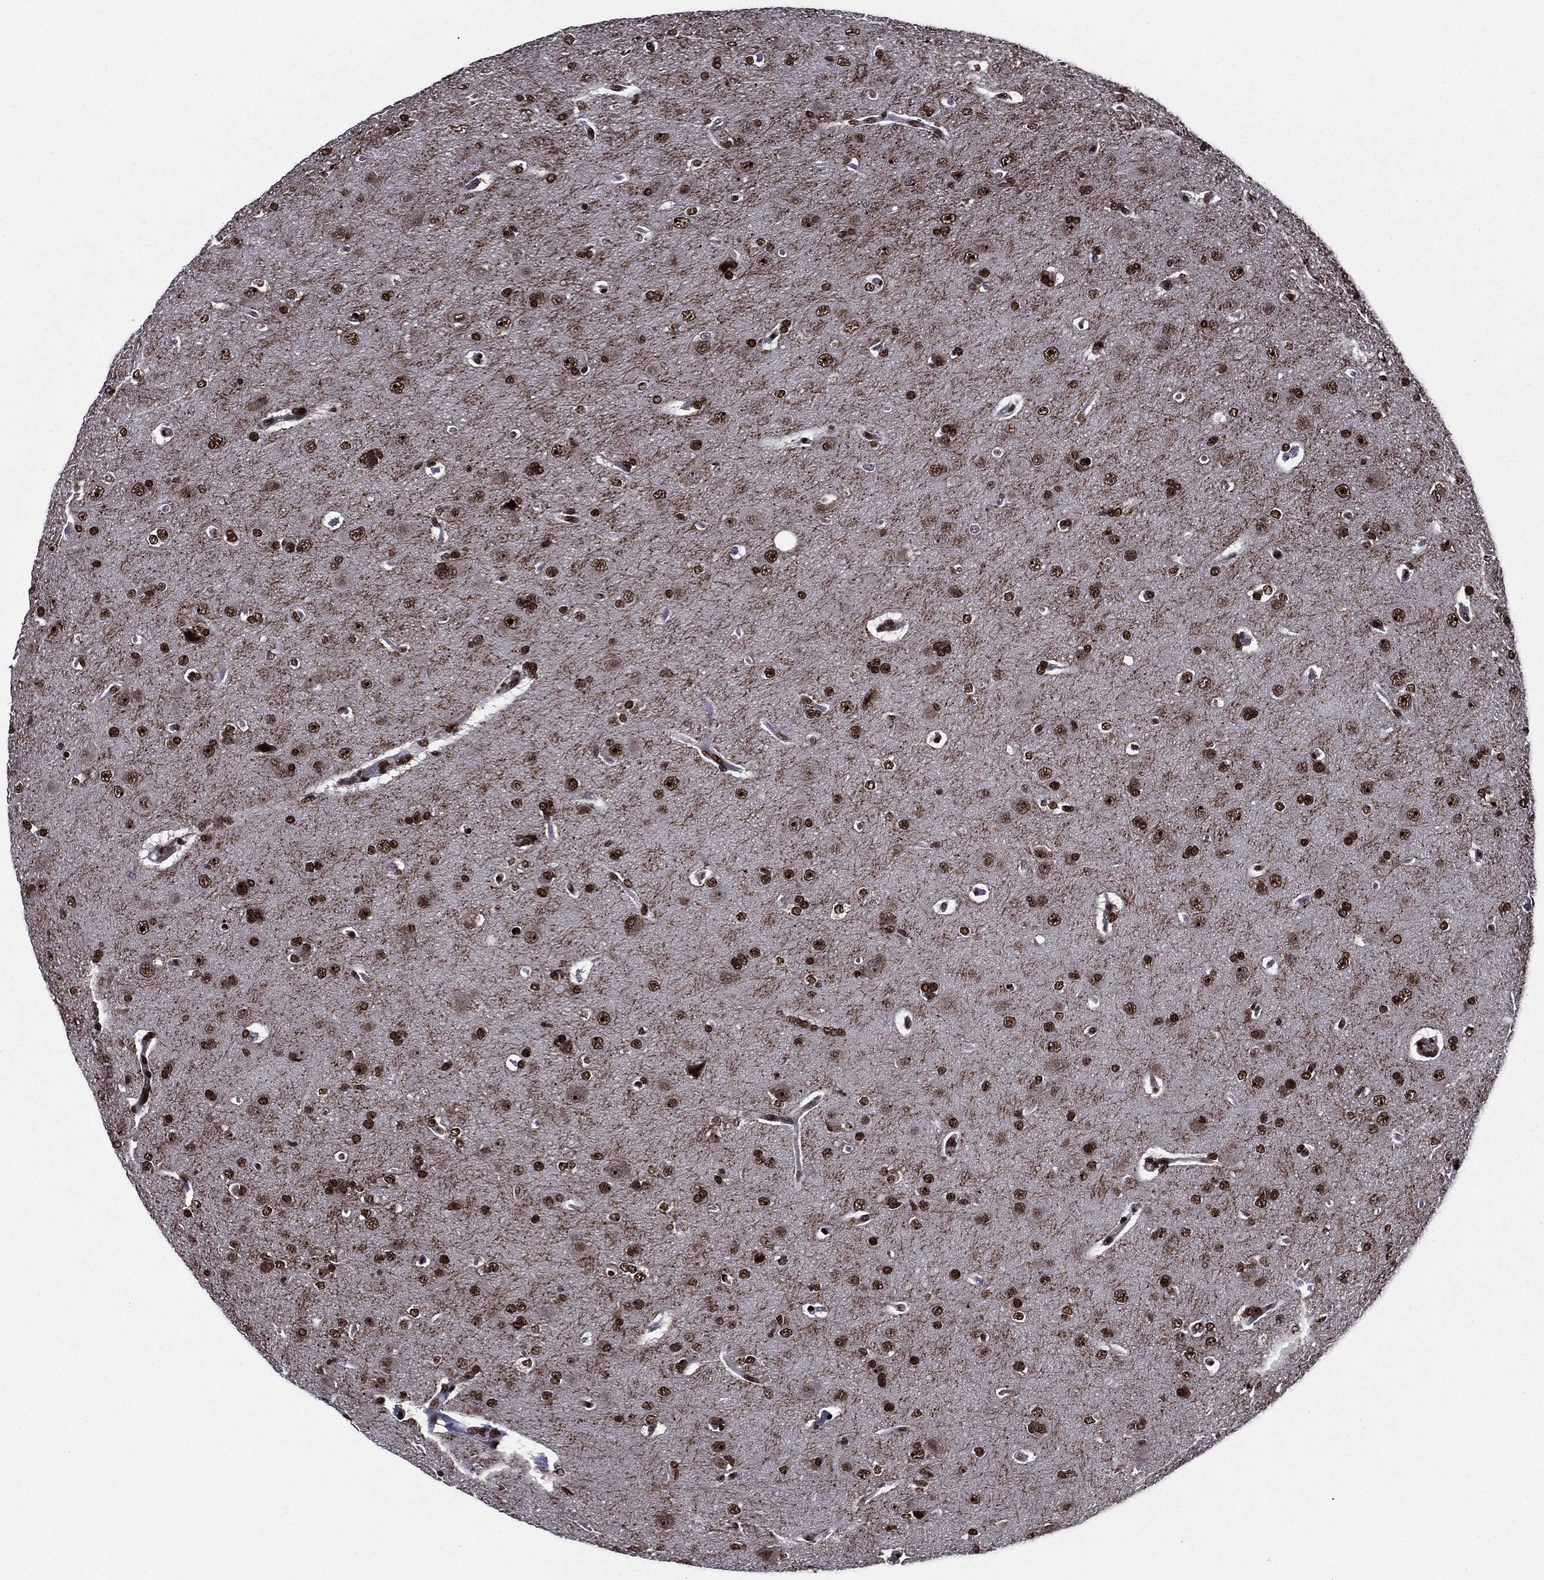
{"staining": {"intensity": "strong", "quantity": ">75%", "location": "nuclear"}, "tissue": "glioma", "cell_type": "Tumor cells", "image_type": "cancer", "snomed": [{"axis": "morphology", "description": "Glioma, malignant, NOS"}, {"axis": "topography", "description": "Cerebral cortex"}], "caption": "Tumor cells display strong nuclear expression in about >75% of cells in glioma. (DAB (3,3'-diaminobenzidine) IHC with brightfield microscopy, high magnification).", "gene": "ZFP91", "patient": {"sex": "male", "age": 58}}